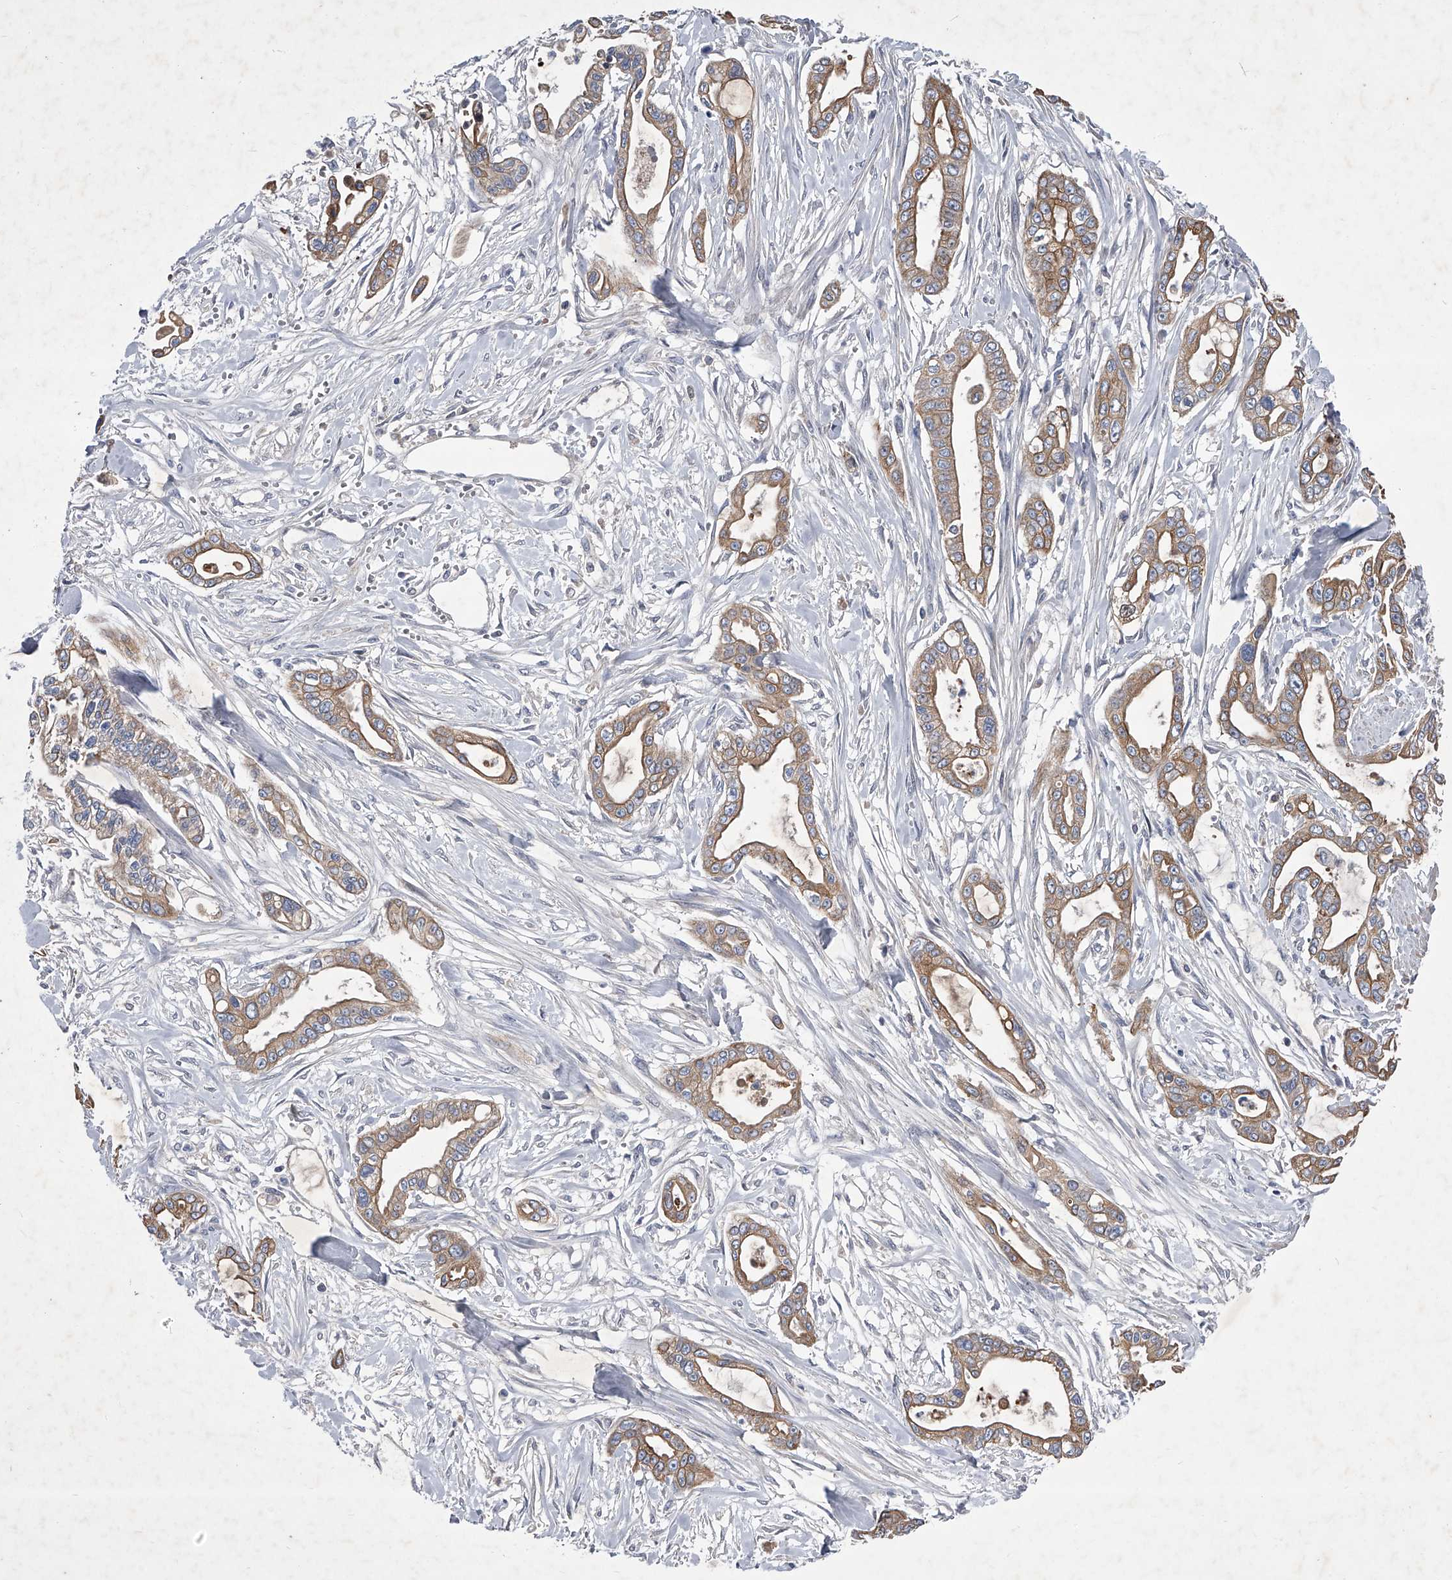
{"staining": {"intensity": "moderate", "quantity": ">75%", "location": "cytoplasmic/membranous"}, "tissue": "pancreatic cancer", "cell_type": "Tumor cells", "image_type": "cancer", "snomed": [{"axis": "morphology", "description": "Adenocarcinoma, NOS"}, {"axis": "topography", "description": "Pancreas"}], "caption": "Brown immunohistochemical staining in human pancreatic cancer shows moderate cytoplasmic/membranous positivity in approximately >75% of tumor cells.", "gene": "ZNF76", "patient": {"sex": "male", "age": 68}}